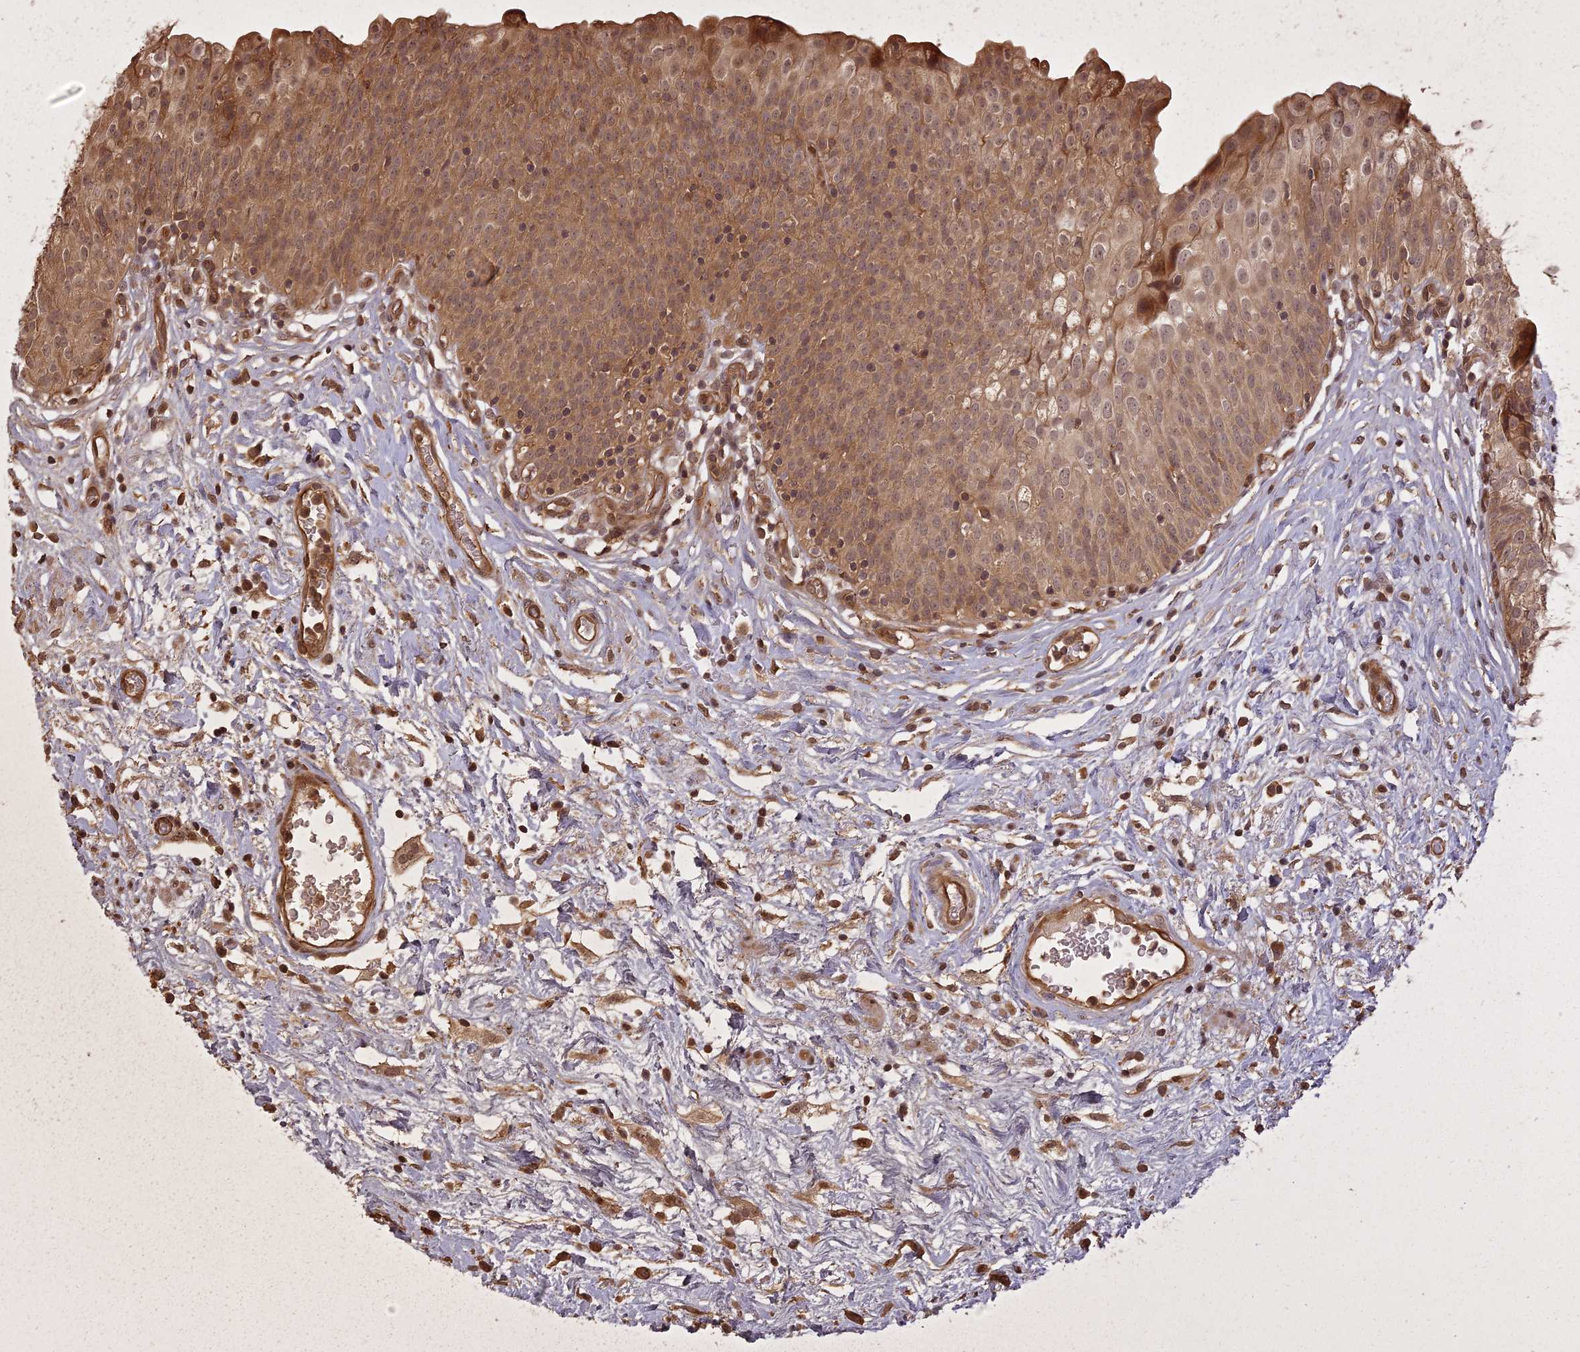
{"staining": {"intensity": "moderate", "quantity": ">75%", "location": "cytoplasmic/membranous,nuclear"}, "tissue": "urinary bladder", "cell_type": "Urothelial cells", "image_type": "normal", "snomed": [{"axis": "morphology", "description": "Normal tissue, NOS"}, {"axis": "topography", "description": "Urinary bladder"}], "caption": "Moderate cytoplasmic/membranous,nuclear protein staining is present in approximately >75% of urothelial cells in urinary bladder.", "gene": "LIN37", "patient": {"sex": "male", "age": 55}}